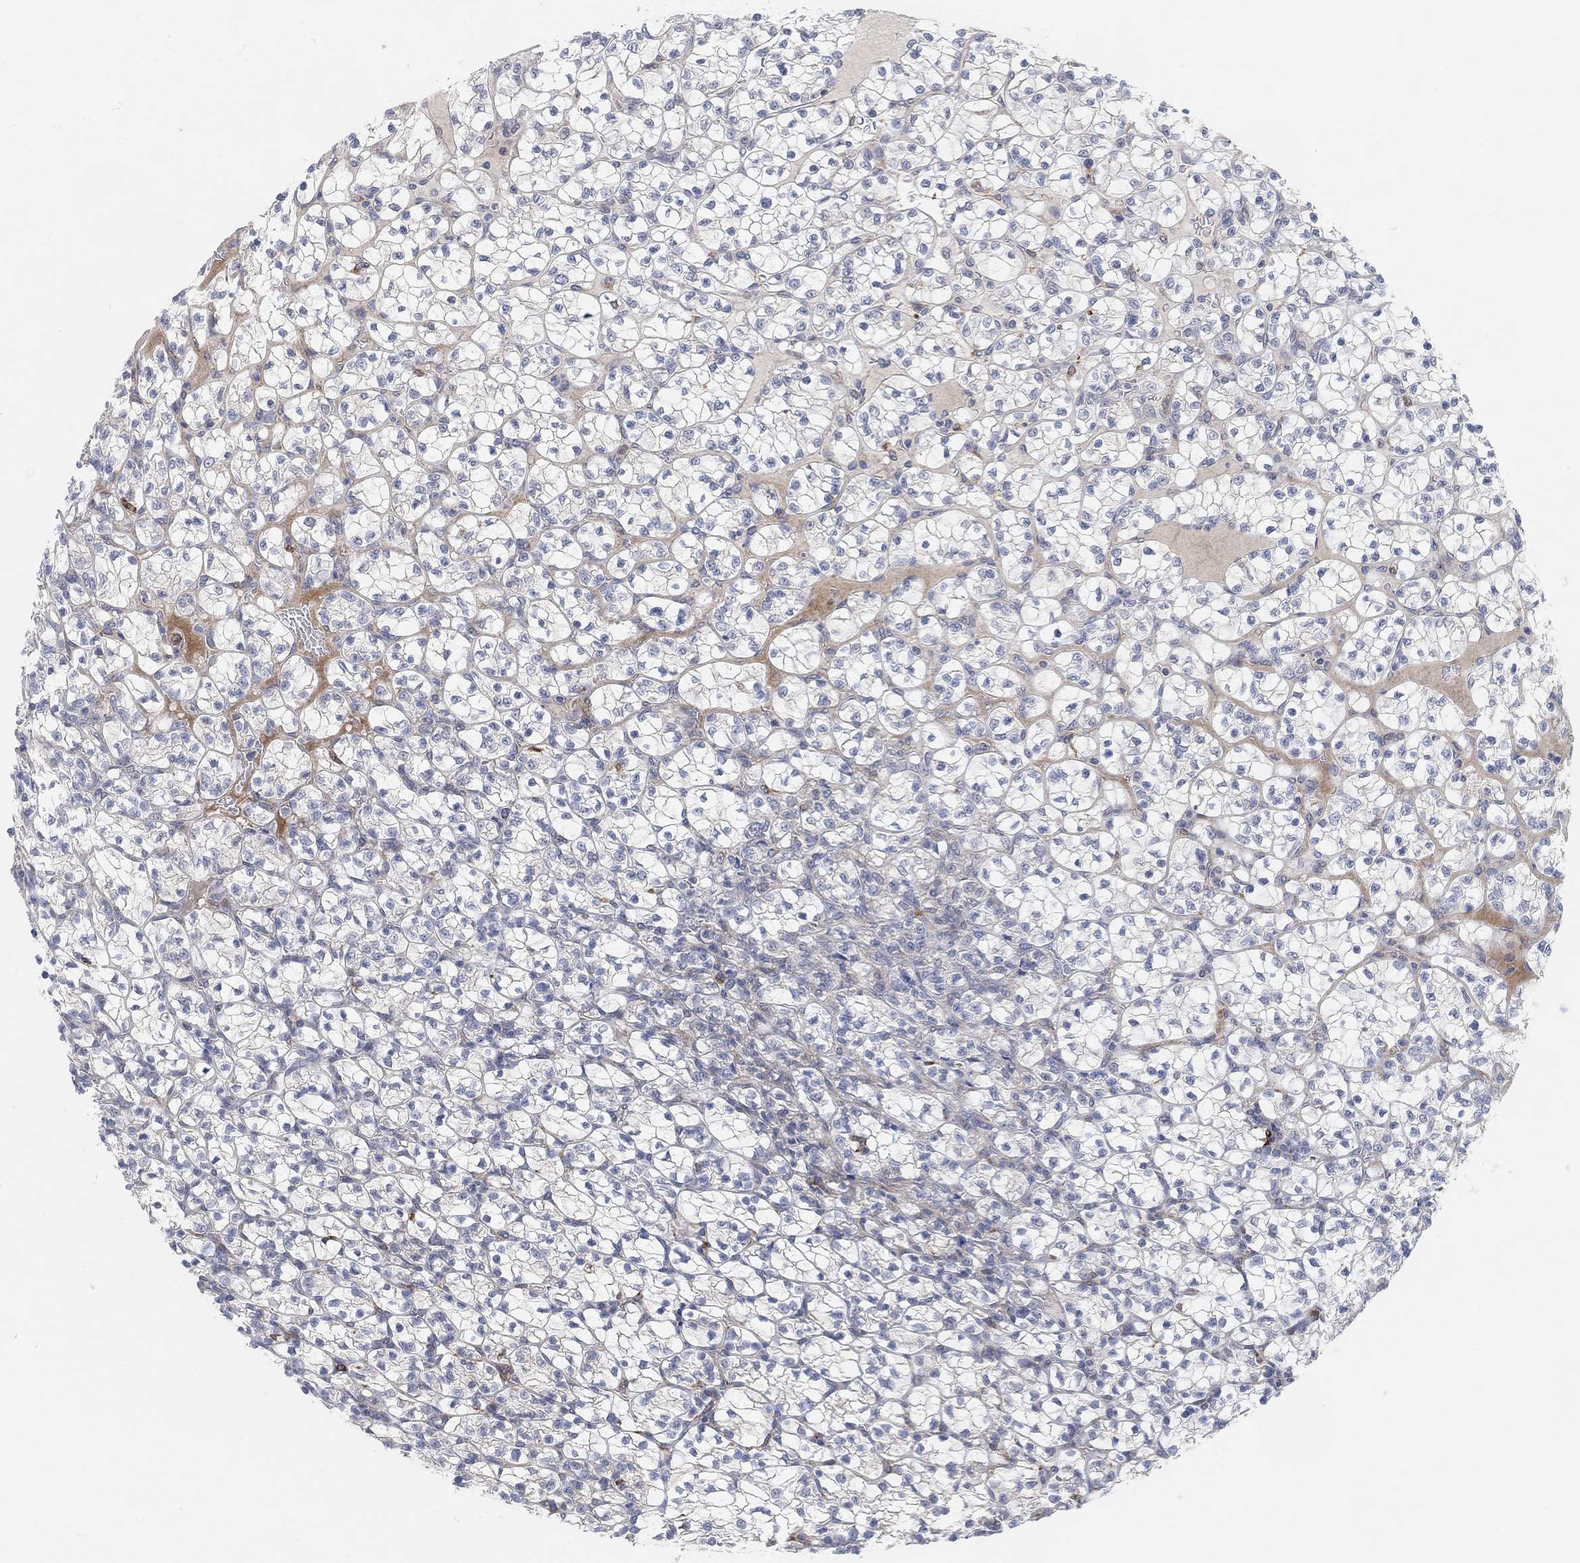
{"staining": {"intensity": "negative", "quantity": "none", "location": "none"}, "tissue": "renal cancer", "cell_type": "Tumor cells", "image_type": "cancer", "snomed": [{"axis": "morphology", "description": "Adenocarcinoma, NOS"}, {"axis": "topography", "description": "Kidney"}], "caption": "IHC photomicrograph of human renal cancer (adenocarcinoma) stained for a protein (brown), which shows no positivity in tumor cells.", "gene": "HCRTR1", "patient": {"sex": "female", "age": 89}}